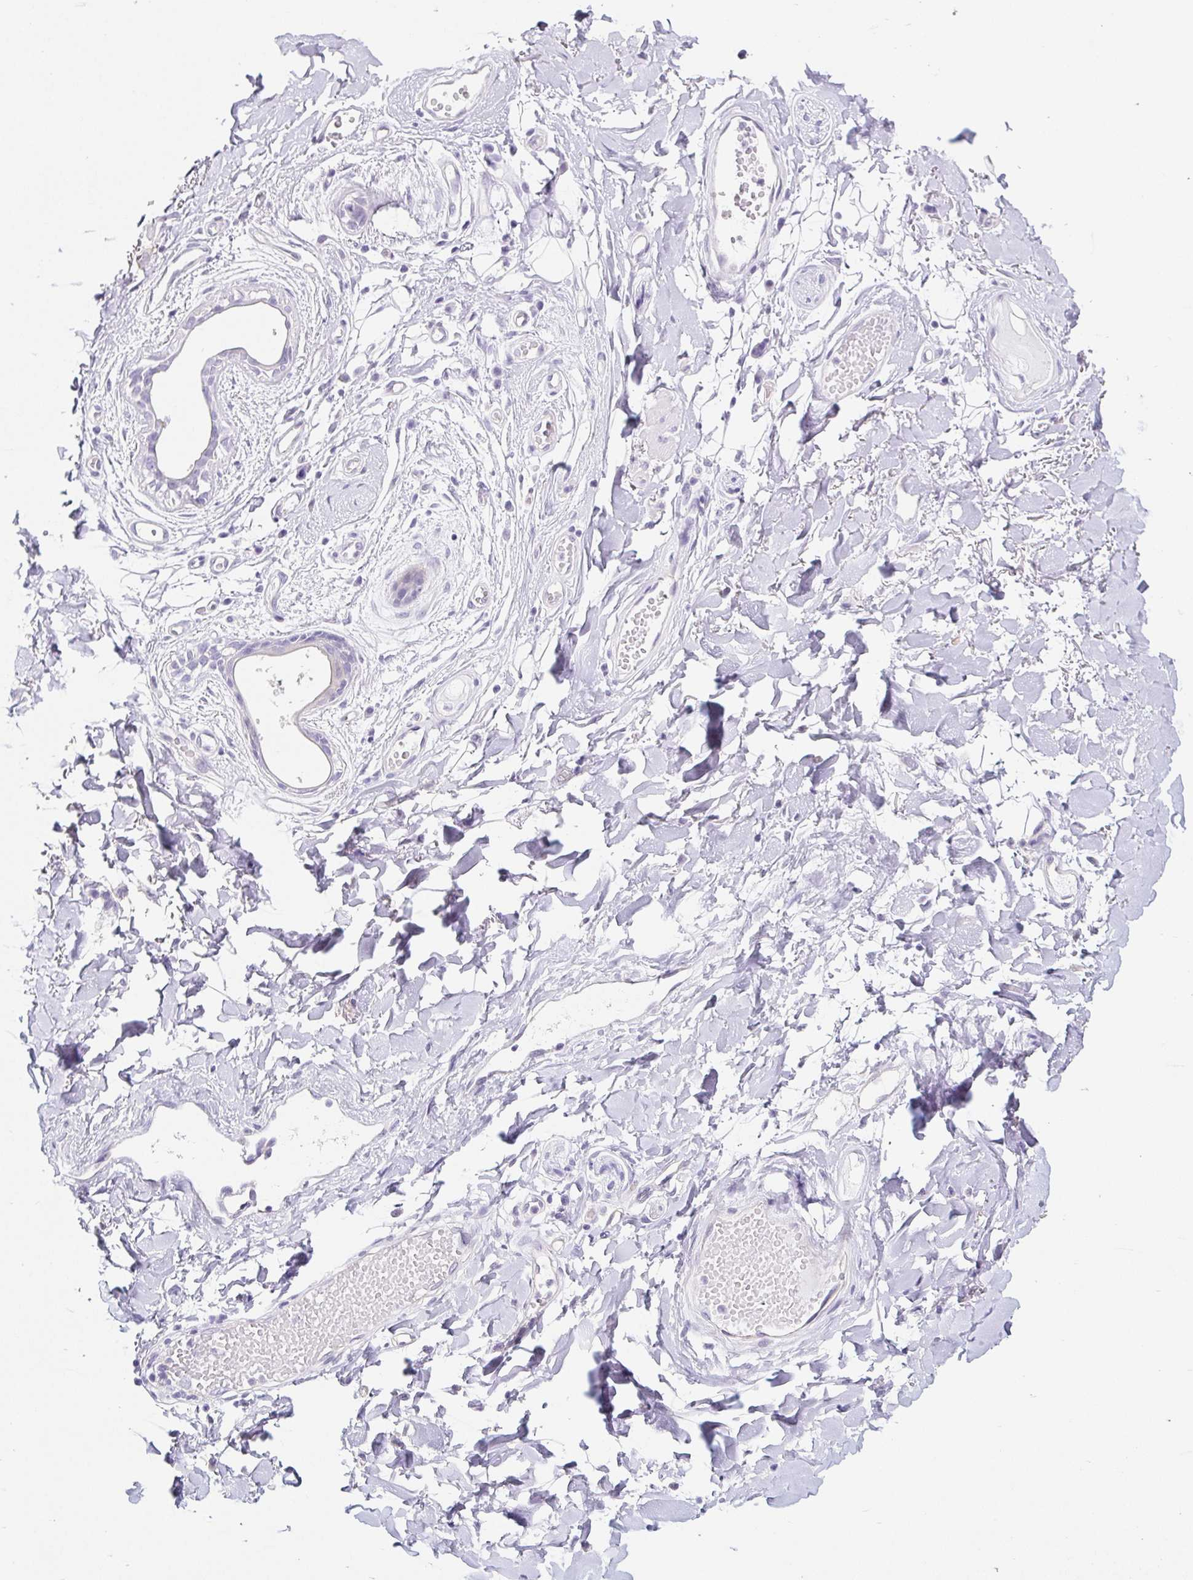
{"staining": {"intensity": "negative", "quantity": "none", "location": "none"}, "tissue": "adipose tissue", "cell_type": "Adipocytes", "image_type": "normal", "snomed": [{"axis": "morphology", "description": "Normal tissue, NOS"}, {"axis": "topography", "description": "Anal"}, {"axis": "topography", "description": "Peripheral nerve tissue"}], "caption": "Immunohistochemistry (IHC) of normal adipose tissue reveals no expression in adipocytes. (DAB immunohistochemistry (IHC) with hematoxylin counter stain).", "gene": "BCAS1", "patient": {"sex": "male", "age": 78}}